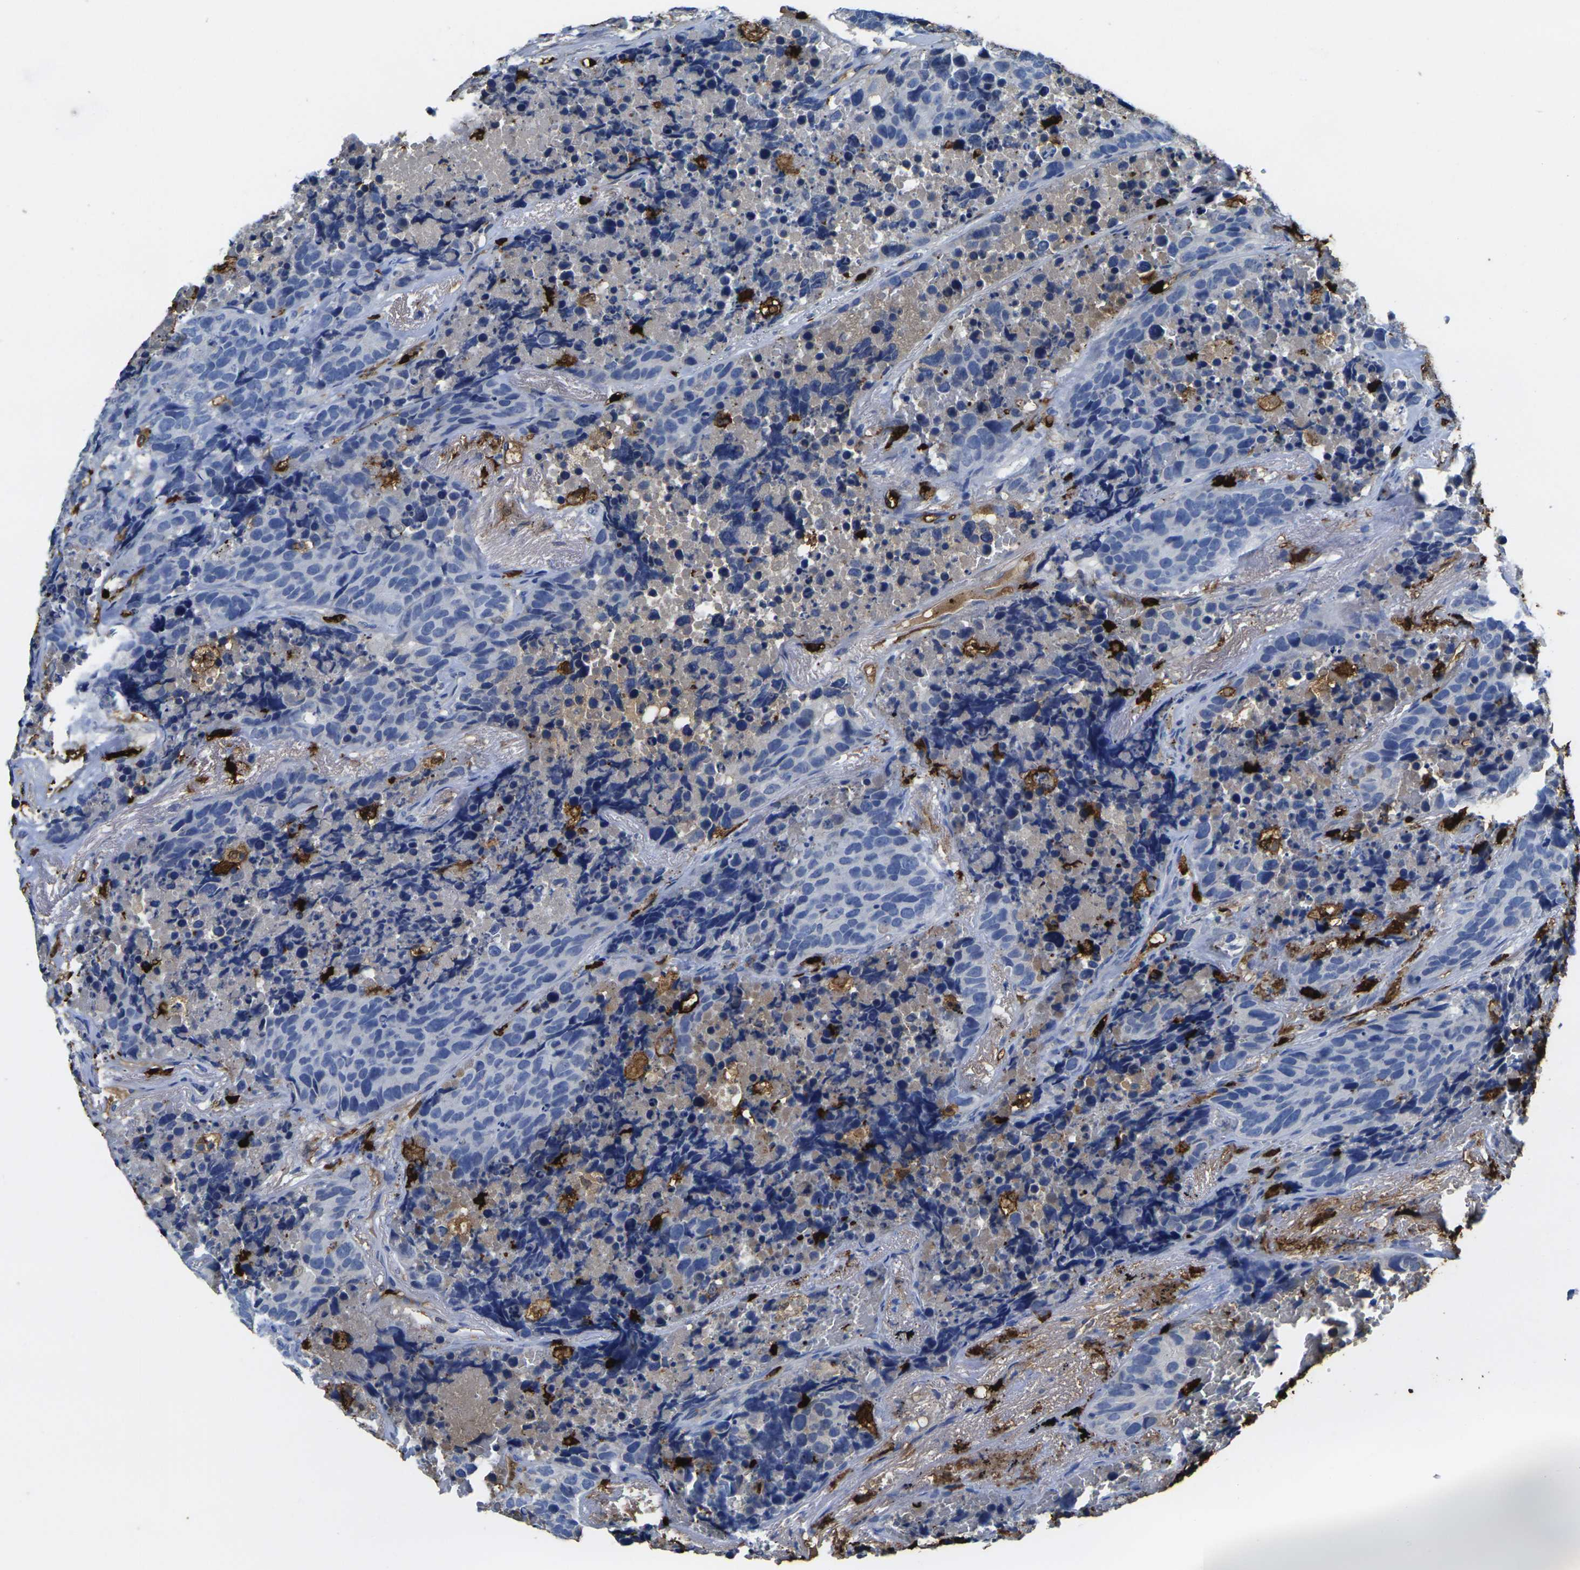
{"staining": {"intensity": "negative", "quantity": "none", "location": "none"}, "tissue": "carcinoid", "cell_type": "Tumor cells", "image_type": "cancer", "snomed": [{"axis": "morphology", "description": "Carcinoid, malignant, NOS"}, {"axis": "topography", "description": "Lung"}], "caption": "An immunohistochemistry image of carcinoid (malignant) is shown. There is no staining in tumor cells of carcinoid (malignant). (Immunohistochemistry, brightfield microscopy, high magnification).", "gene": "S100A9", "patient": {"sex": "male", "age": 60}}